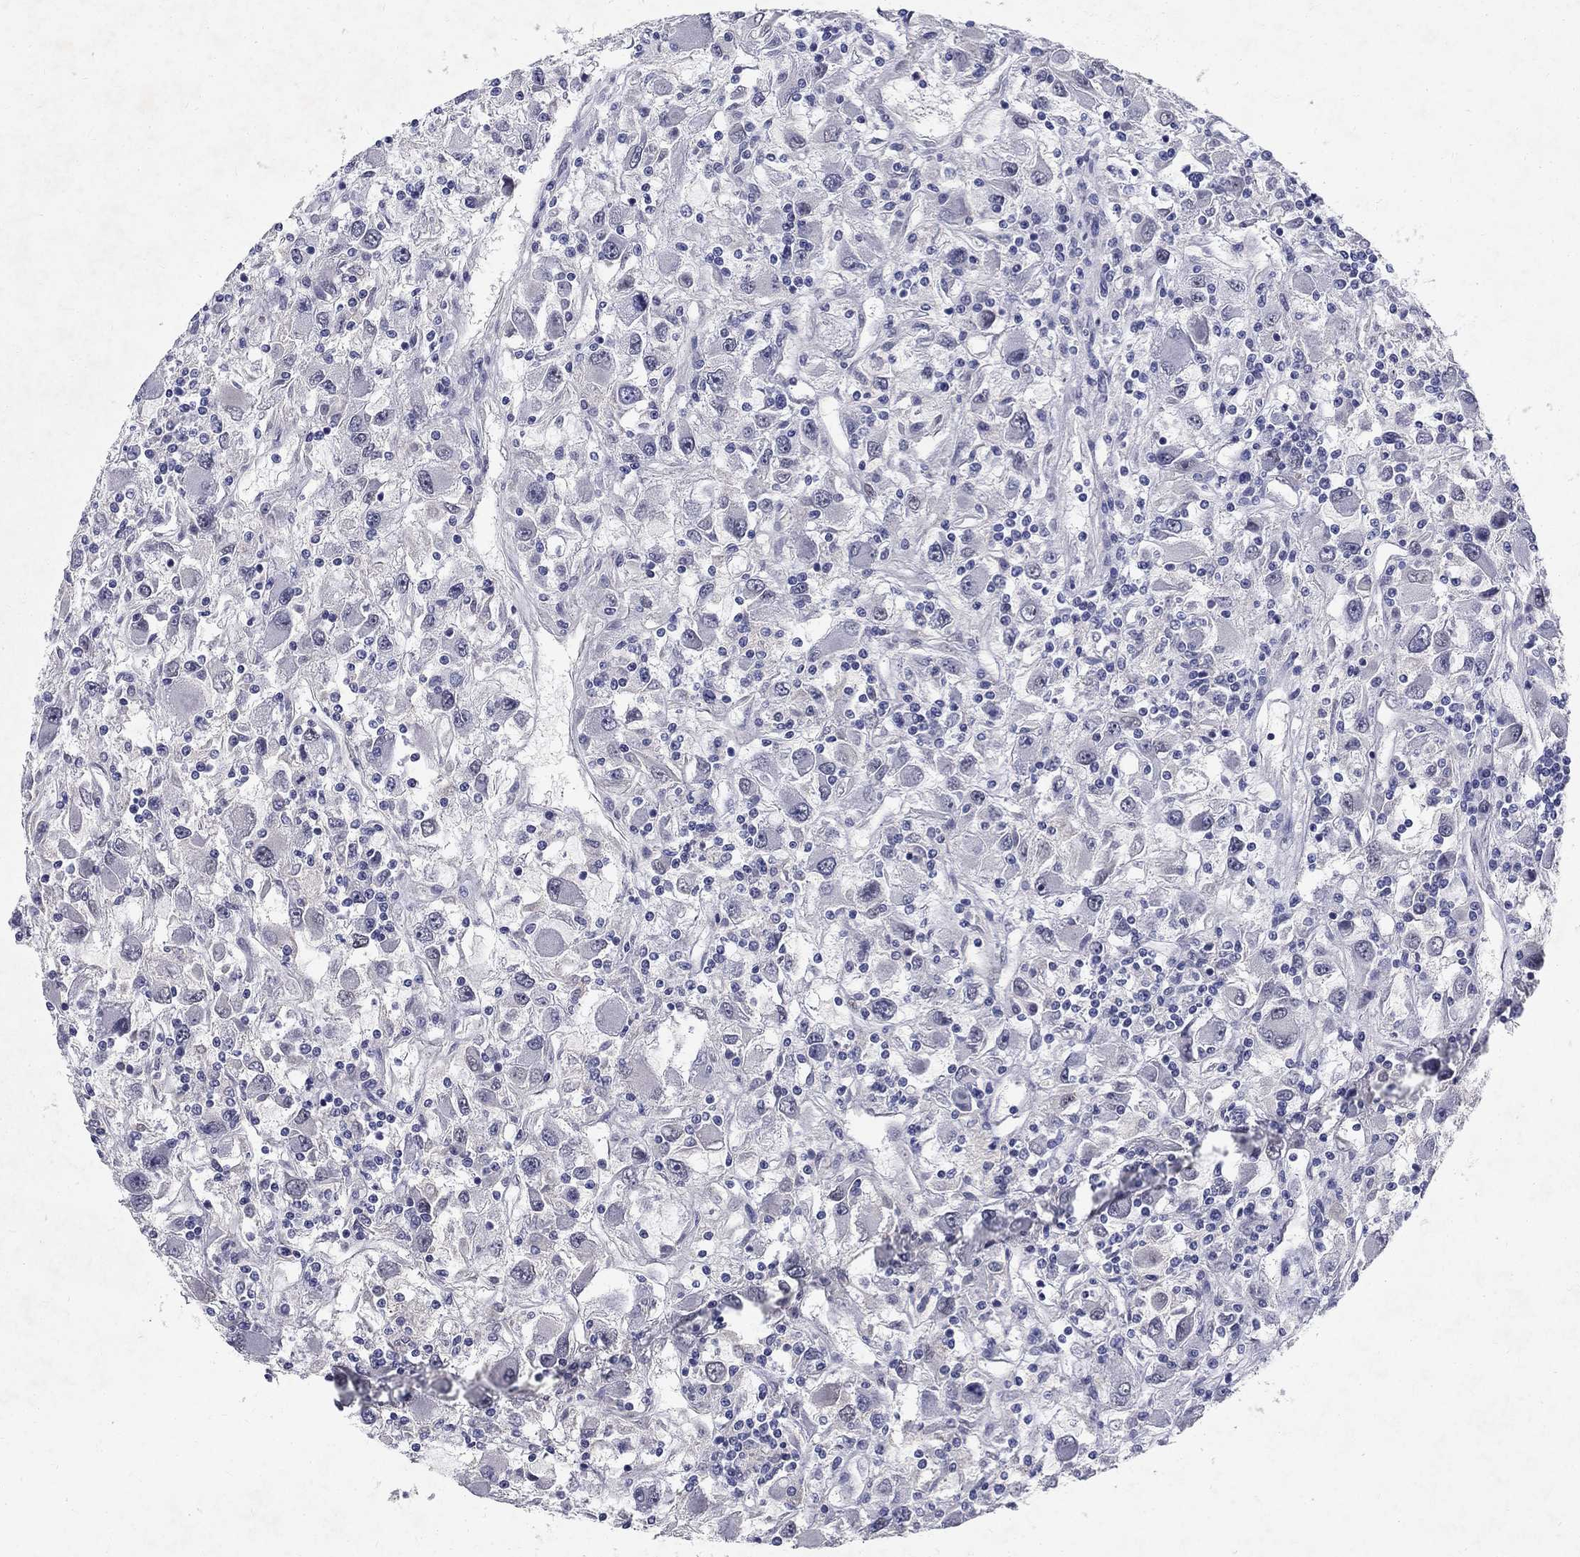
{"staining": {"intensity": "negative", "quantity": "none", "location": "none"}, "tissue": "renal cancer", "cell_type": "Tumor cells", "image_type": "cancer", "snomed": [{"axis": "morphology", "description": "Adenocarcinoma, NOS"}, {"axis": "topography", "description": "Kidney"}], "caption": "An image of renal cancer stained for a protein reveals no brown staining in tumor cells.", "gene": "RBFOX1", "patient": {"sex": "female", "age": 67}}